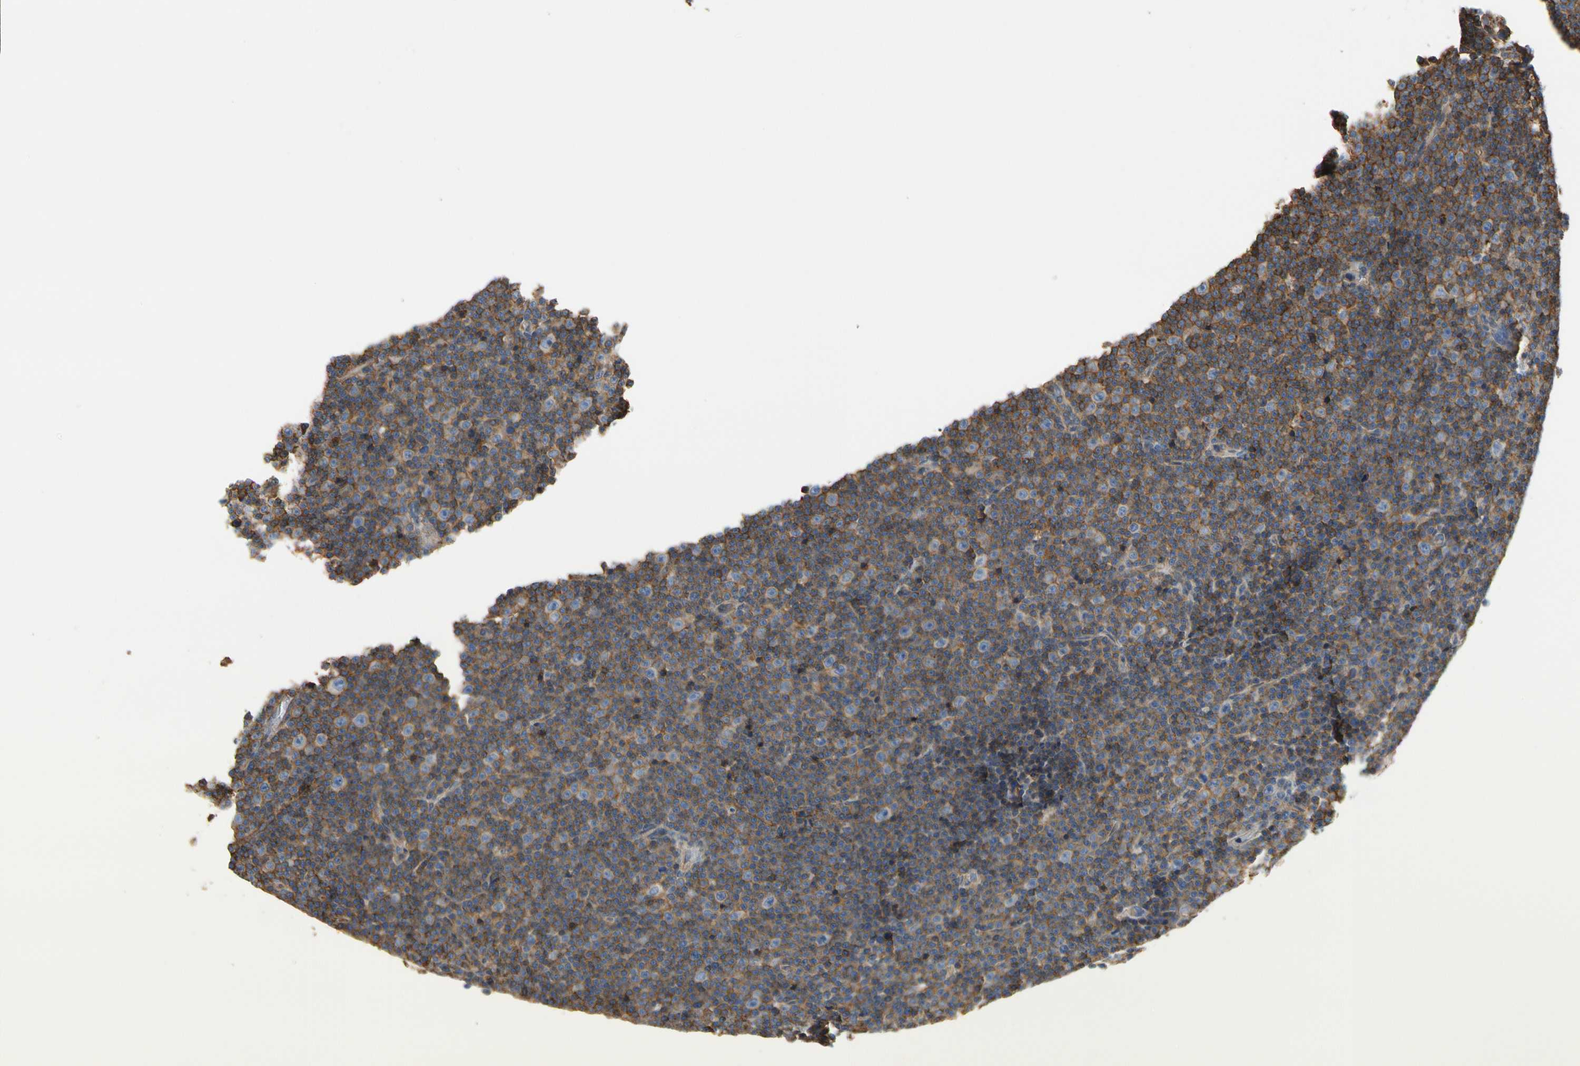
{"staining": {"intensity": "negative", "quantity": "none", "location": "none"}, "tissue": "lymphoma", "cell_type": "Tumor cells", "image_type": "cancer", "snomed": [{"axis": "morphology", "description": "Malignant lymphoma, non-Hodgkin's type, Low grade"}, {"axis": "topography", "description": "Lymph node"}], "caption": "High magnification brightfield microscopy of low-grade malignant lymphoma, non-Hodgkin's type stained with DAB (brown) and counterstained with hematoxylin (blue): tumor cells show no significant expression.", "gene": "IL1RL1", "patient": {"sex": "female", "age": 67}}